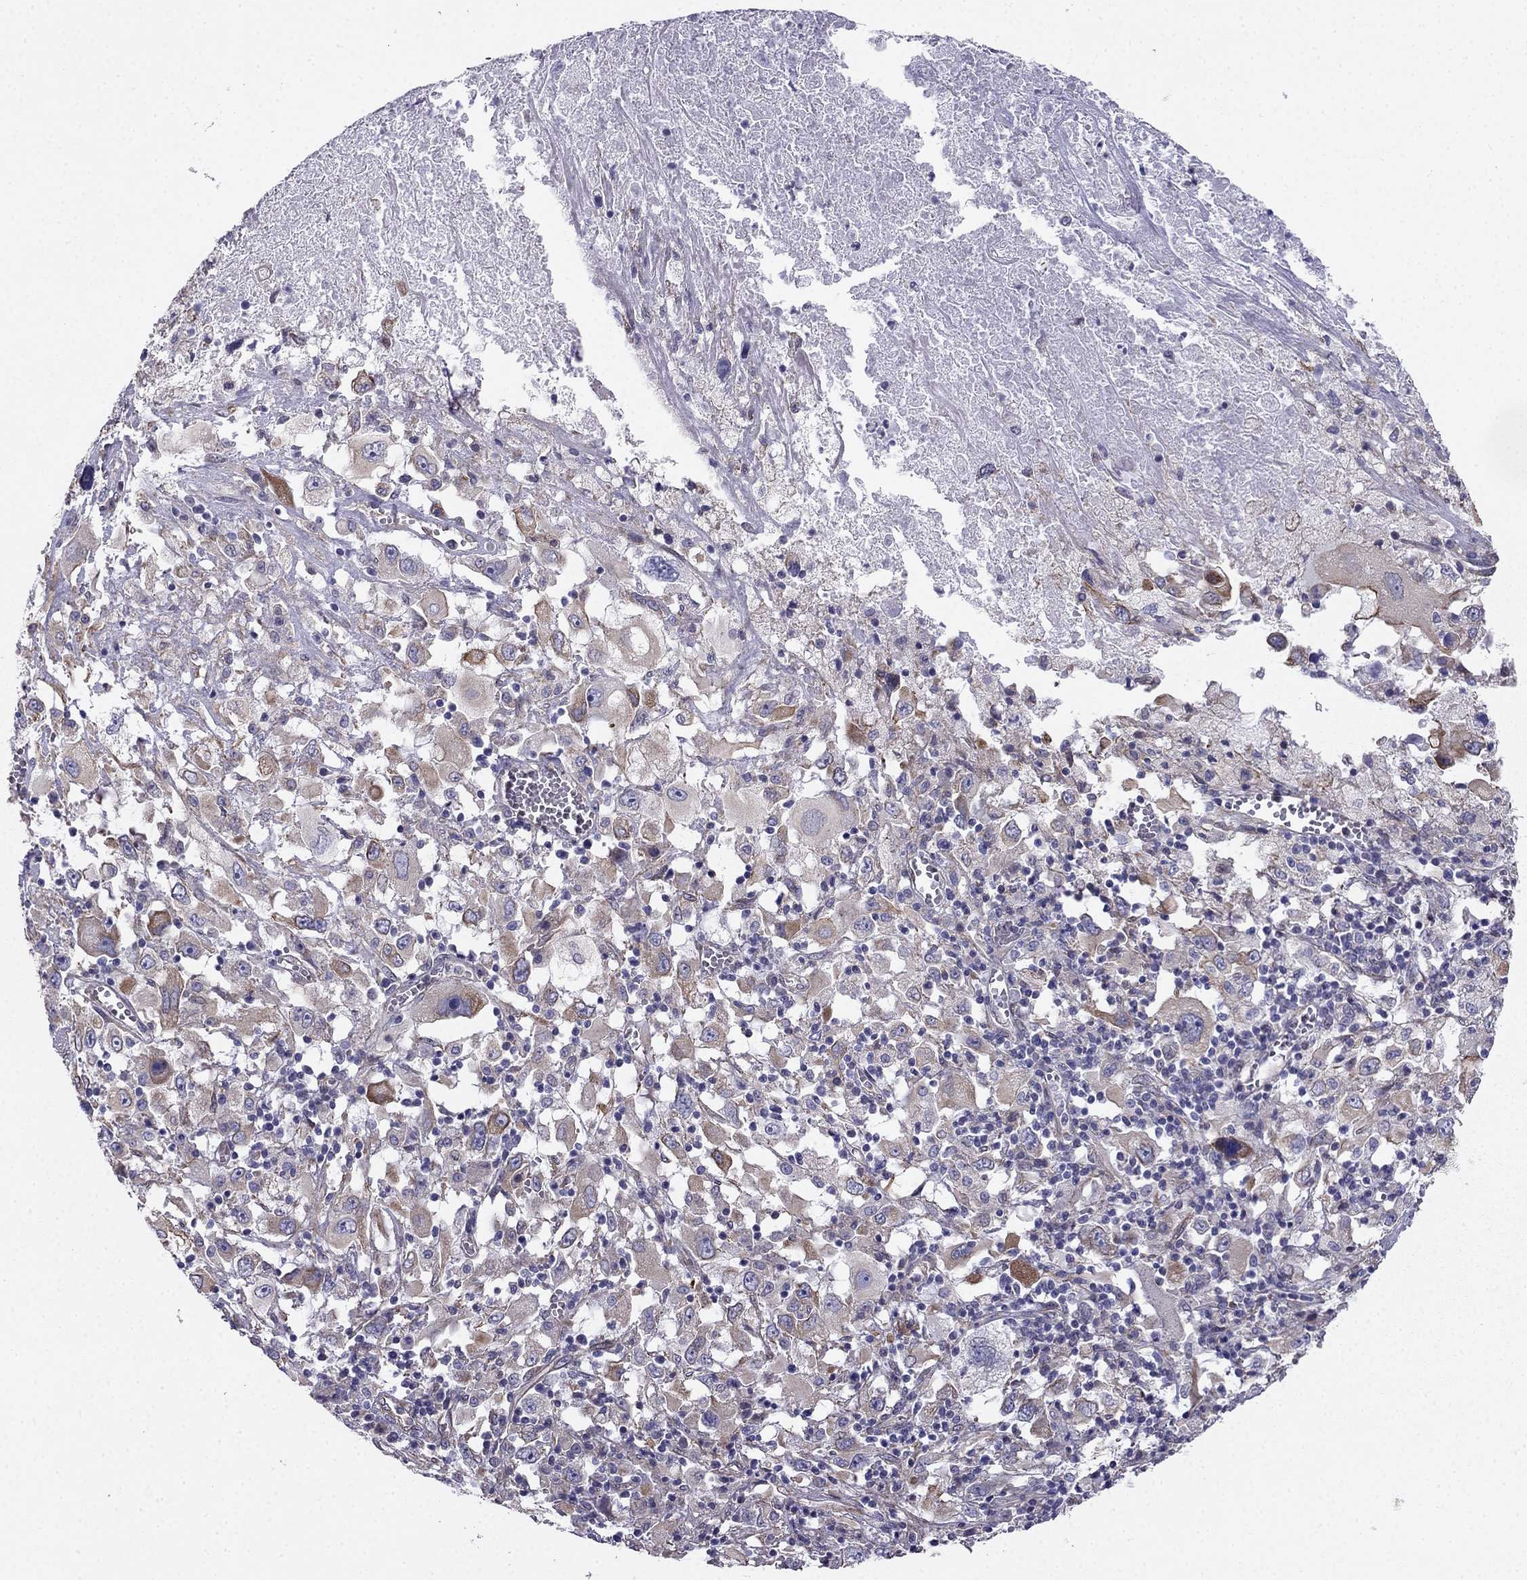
{"staining": {"intensity": "moderate", "quantity": "25%-75%", "location": "cytoplasmic/membranous"}, "tissue": "melanoma", "cell_type": "Tumor cells", "image_type": "cancer", "snomed": [{"axis": "morphology", "description": "Malignant melanoma, Metastatic site"}, {"axis": "topography", "description": "Soft tissue"}], "caption": "An image of malignant melanoma (metastatic site) stained for a protein exhibits moderate cytoplasmic/membranous brown staining in tumor cells.", "gene": "ENOX1", "patient": {"sex": "male", "age": 50}}